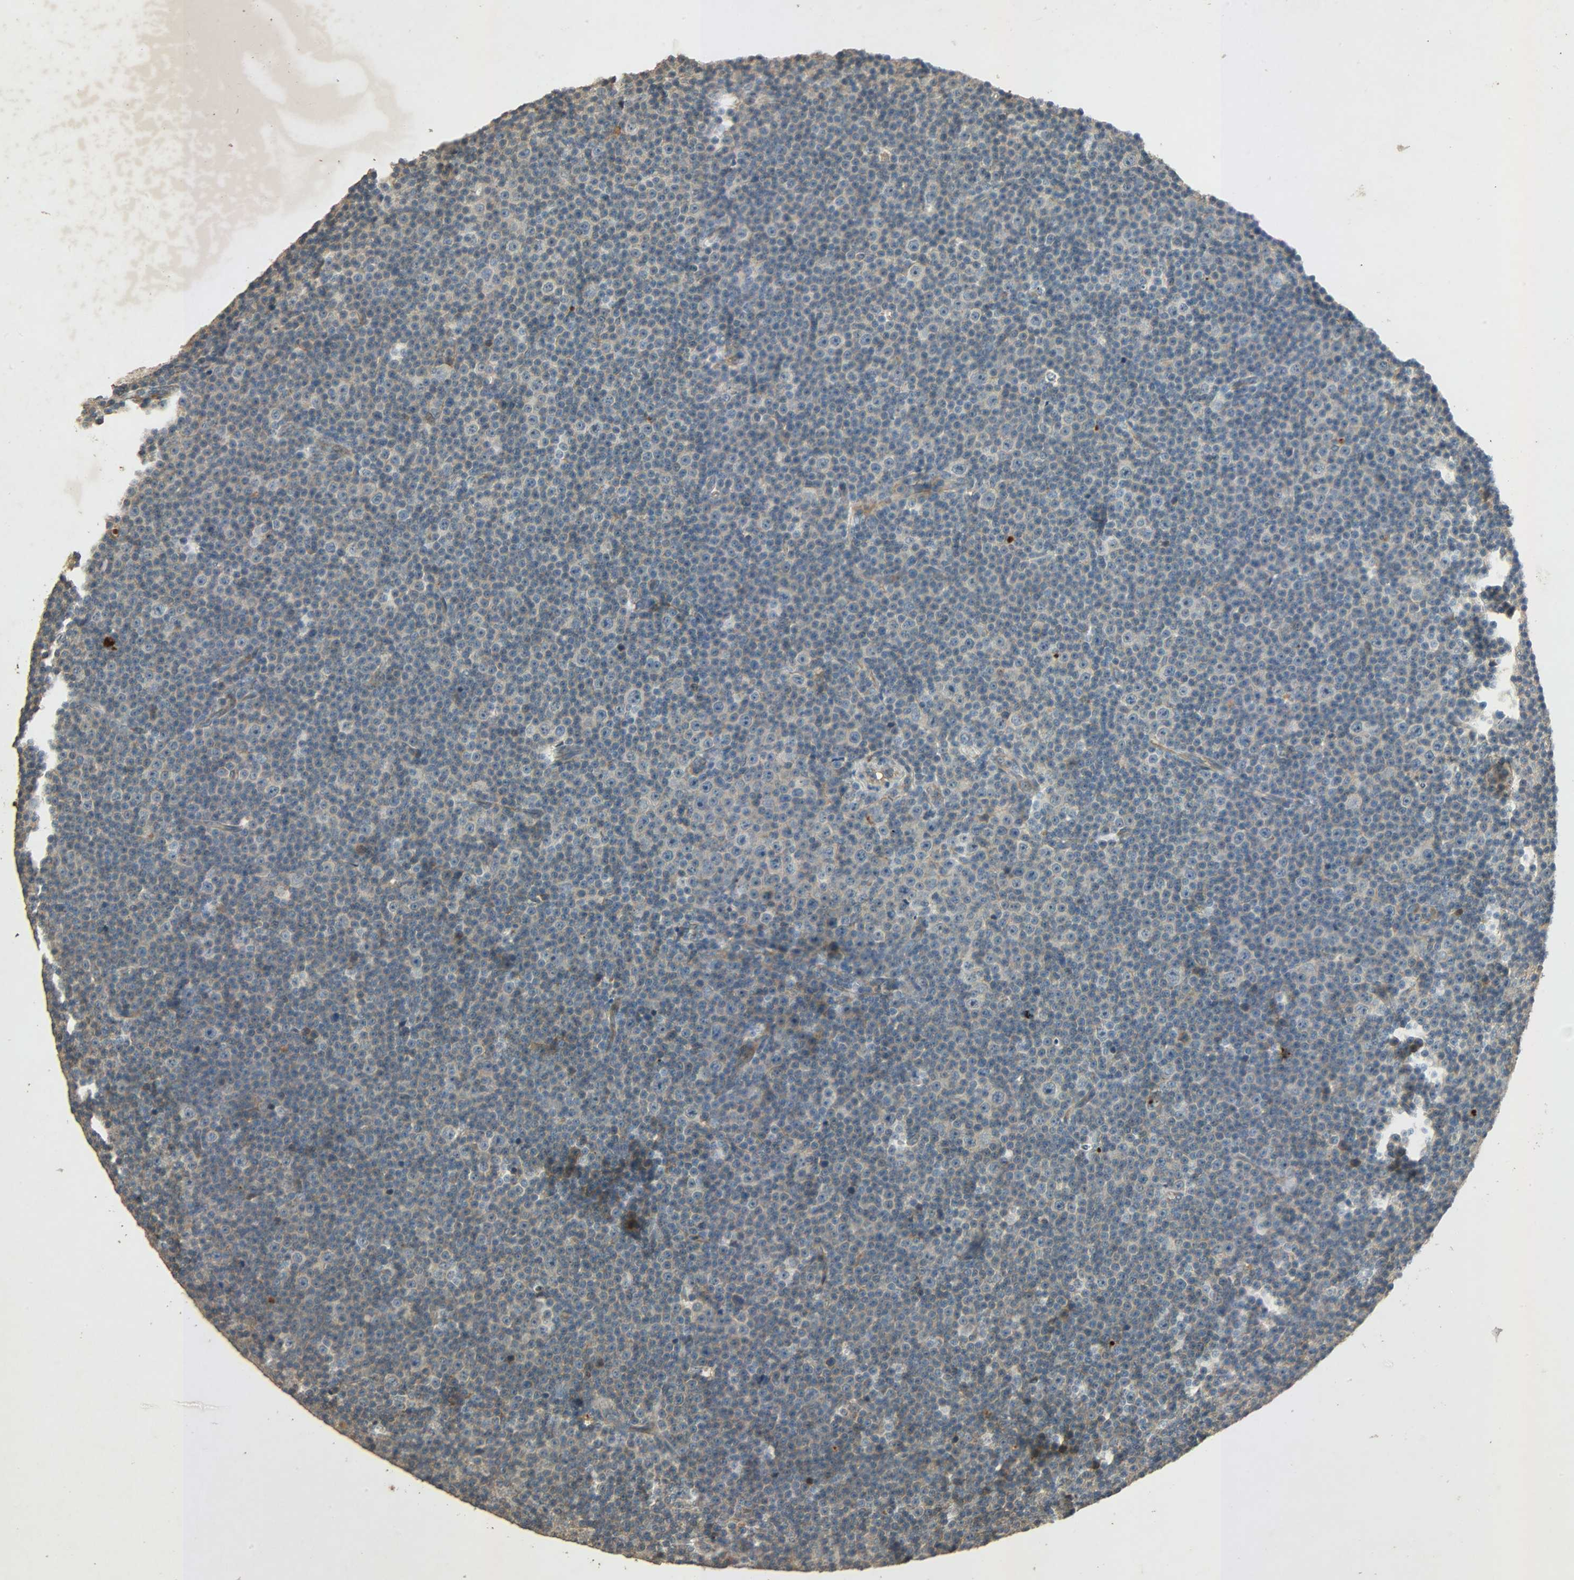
{"staining": {"intensity": "weak", "quantity": ">75%", "location": "cytoplasmic/membranous"}, "tissue": "lymphoma", "cell_type": "Tumor cells", "image_type": "cancer", "snomed": [{"axis": "morphology", "description": "Malignant lymphoma, non-Hodgkin's type, Low grade"}, {"axis": "topography", "description": "Lymph node"}], "caption": "Malignant lymphoma, non-Hodgkin's type (low-grade) stained with DAB (3,3'-diaminobenzidine) immunohistochemistry (IHC) displays low levels of weak cytoplasmic/membranous staining in about >75% of tumor cells.", "gene": "ATP2B1", "patient": {"sex": "female", "age": 67}}